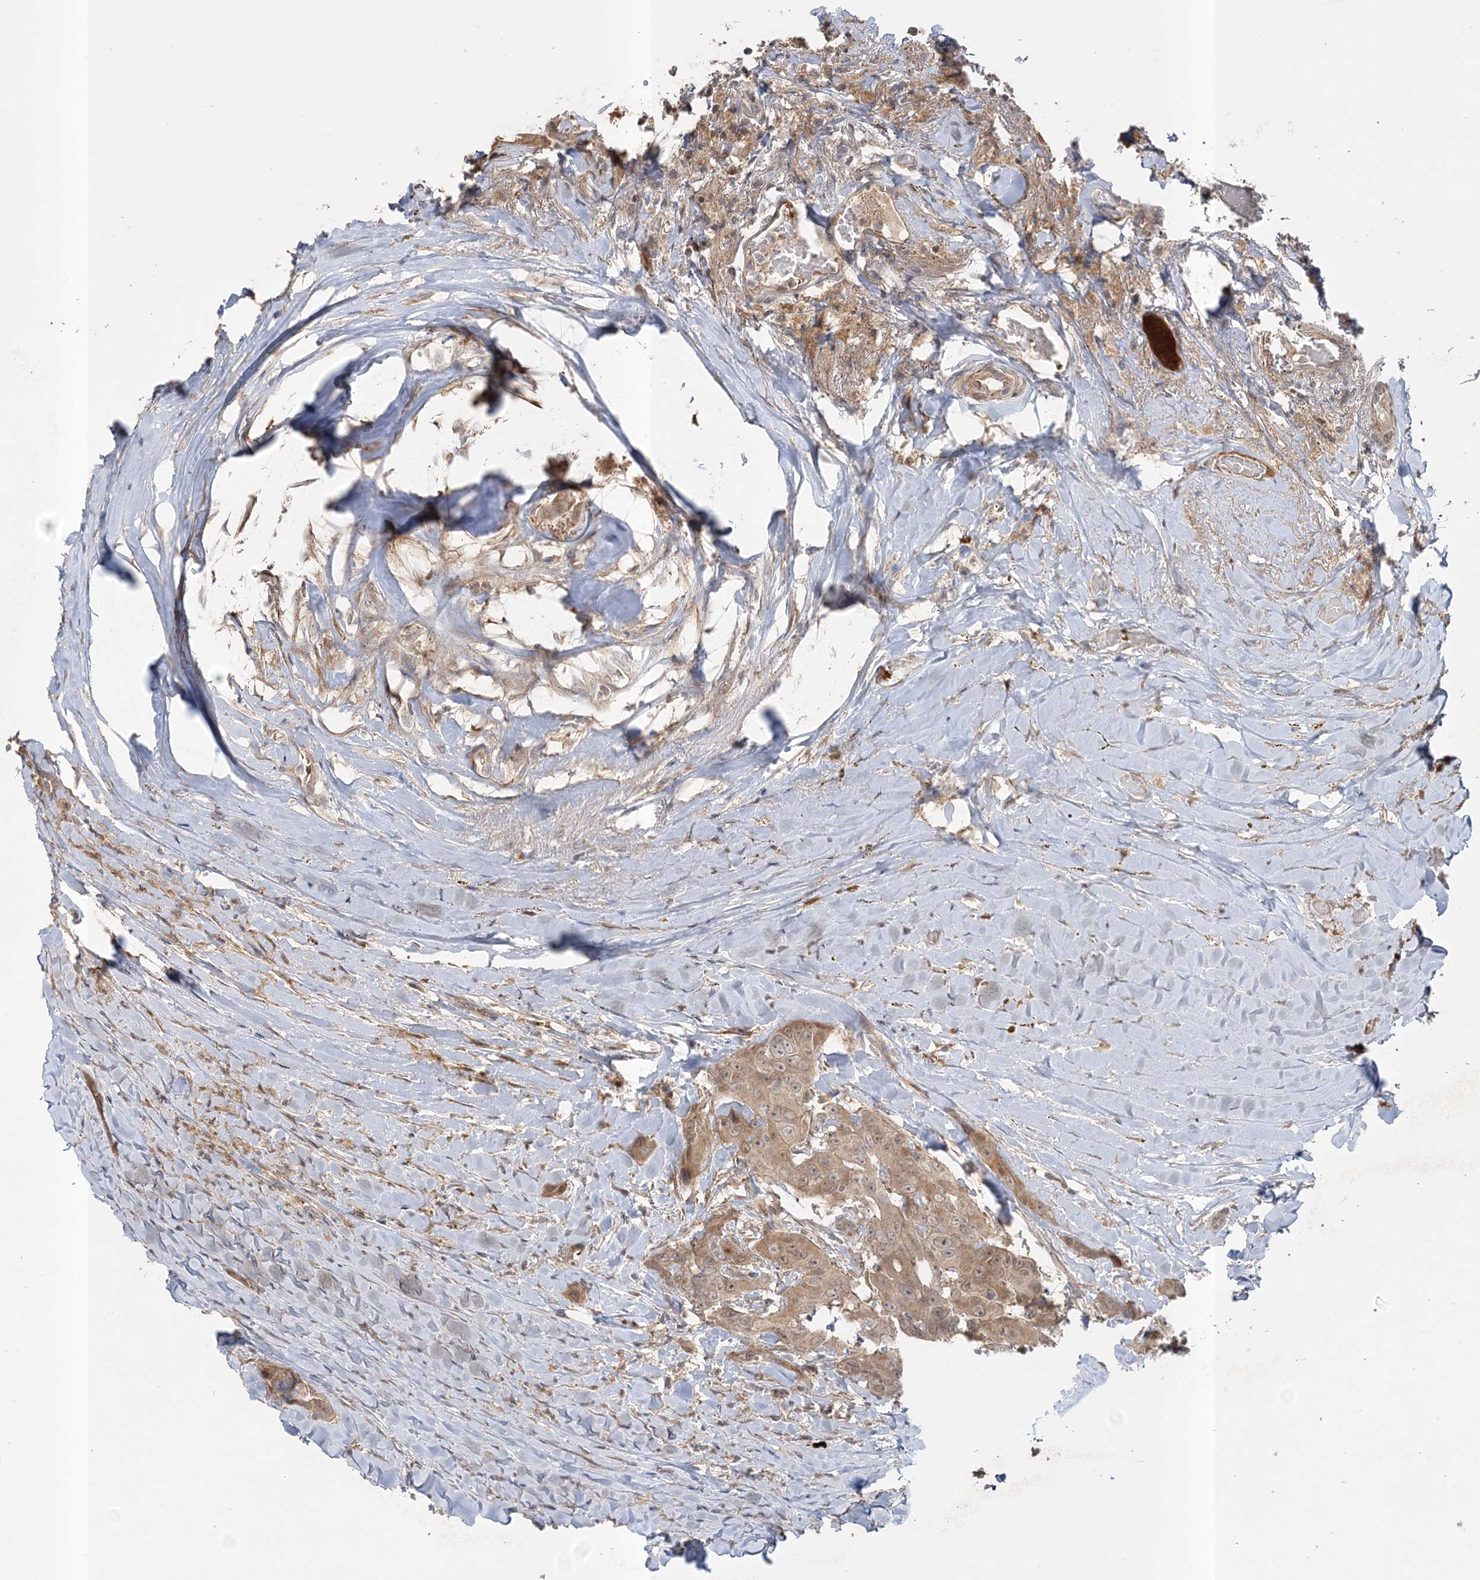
{"staining": {"intensity": "moderate", "quantity": ">75%", "location": "cytoplasmic/membranous"}, "tissue": "head and neck cancer", "cell_type": "Tumor cells", "image_type": "cancer", "snomed": [{"axis": "morphology", "description": "Adenocarcinoma, NOS"}, {"axis": "morphology", "description": "Adenocarcinoma, metastatic, NOS"}, {"axis": "topography", "description": "Head-Neck"}], "caption": "Protein analysis of head and neck cancer (metastatic adenocarcinoma) tissue displays moderate cytoplasmic/membranous staining in about >75% of tumor cells. The staining is performed using DAB (3,3'-diaminobenzidine) brown chromogen to label protein expression. The nuclei are counter-stained blue using hematoxylin.", "gene": "MOCS2", "patient": {"sex": "male", "age": 75}}